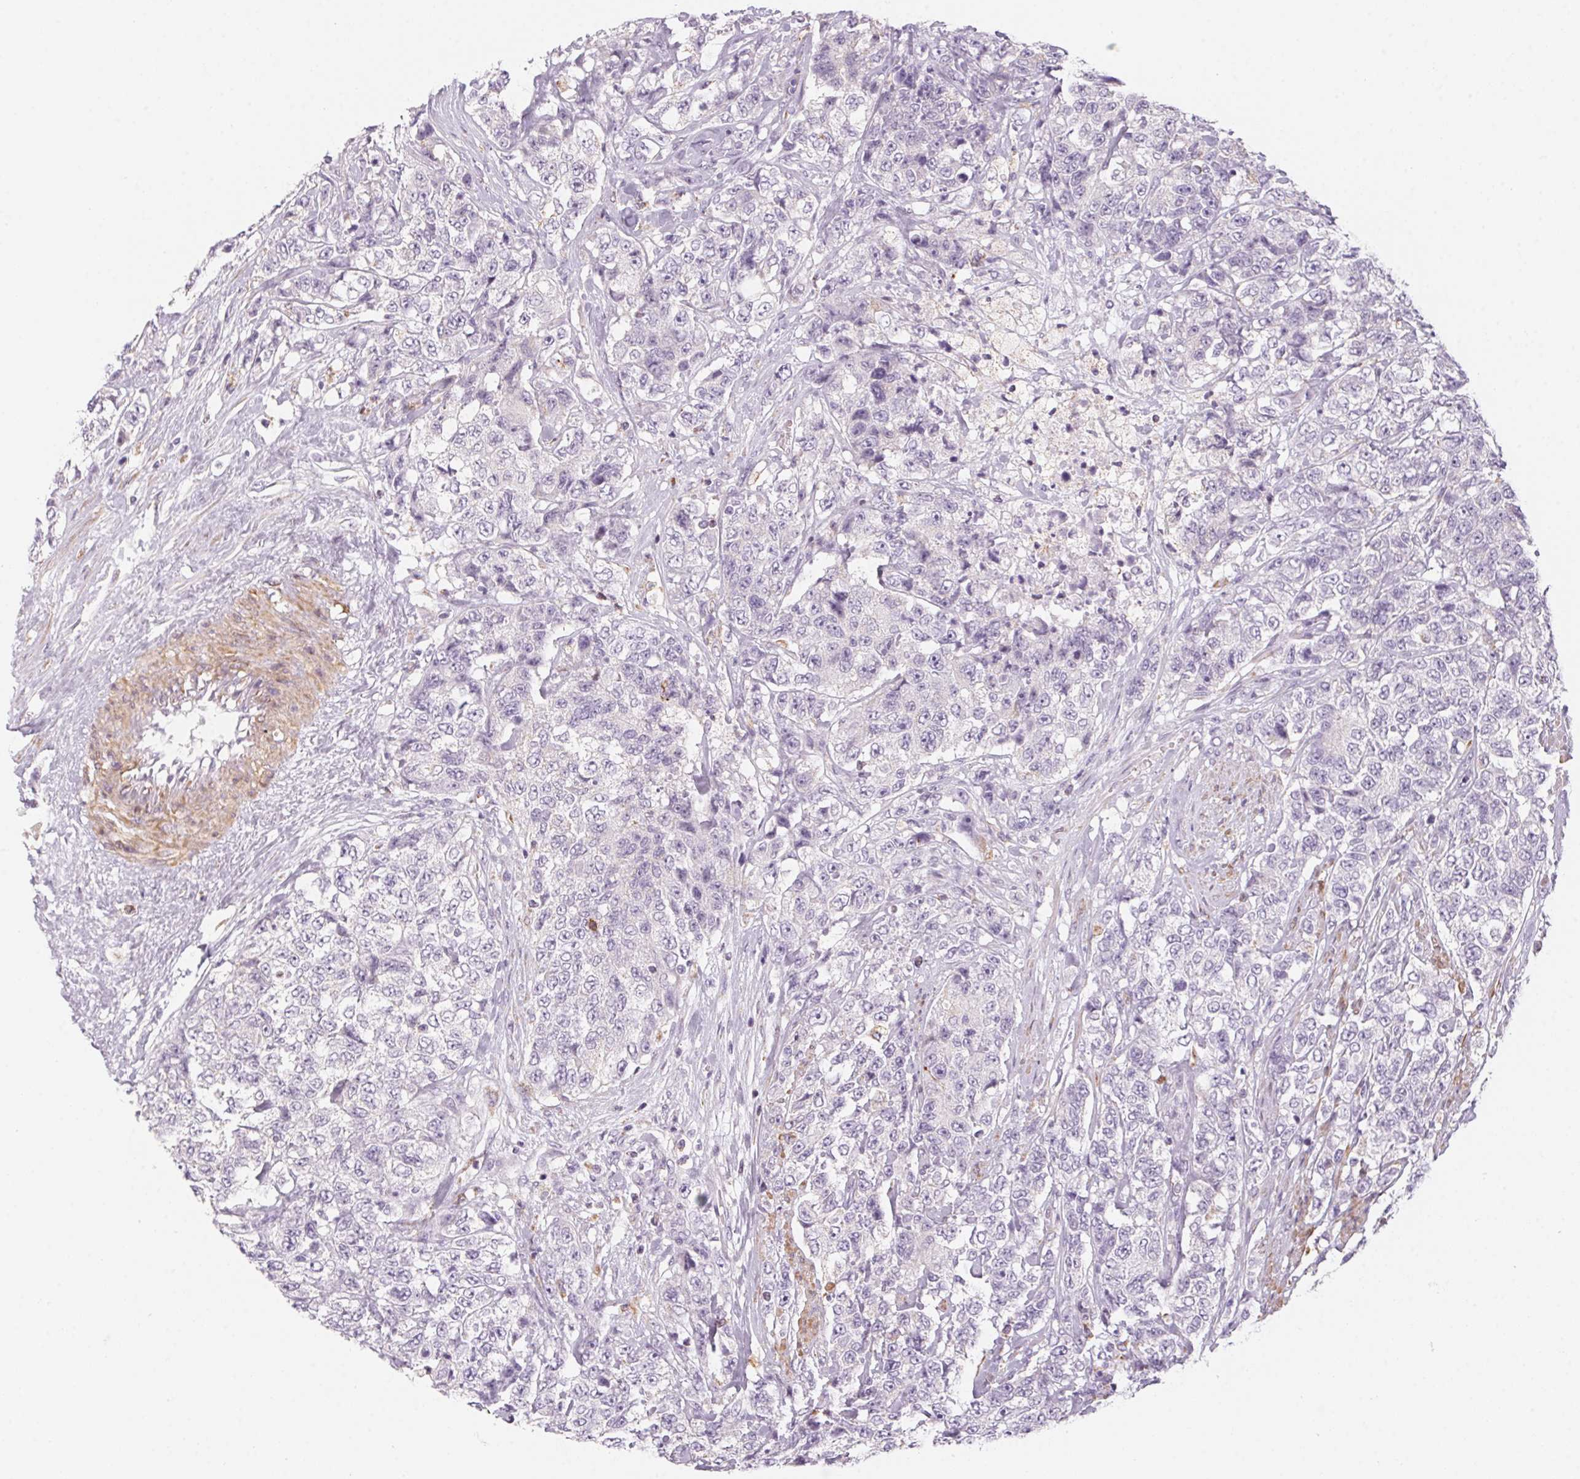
{"staining": {"intensity": "negative", "quantity": "none", "location": "none"}, "tissue": "urothelial cancer", "cell_type": "Tumor cells", "image_type": "cancer", "snomed": [{"axis": "morphology", "description": "Urothelial carcinoma, High grade"}, {"axis": "topography", "description": "Urinary bladder"}], "caption": "Tumor cells are negative for brown protein staining in urothelial cancer.", "gene": "PRPH", "patient": {"sex": "female", "age": 78}}